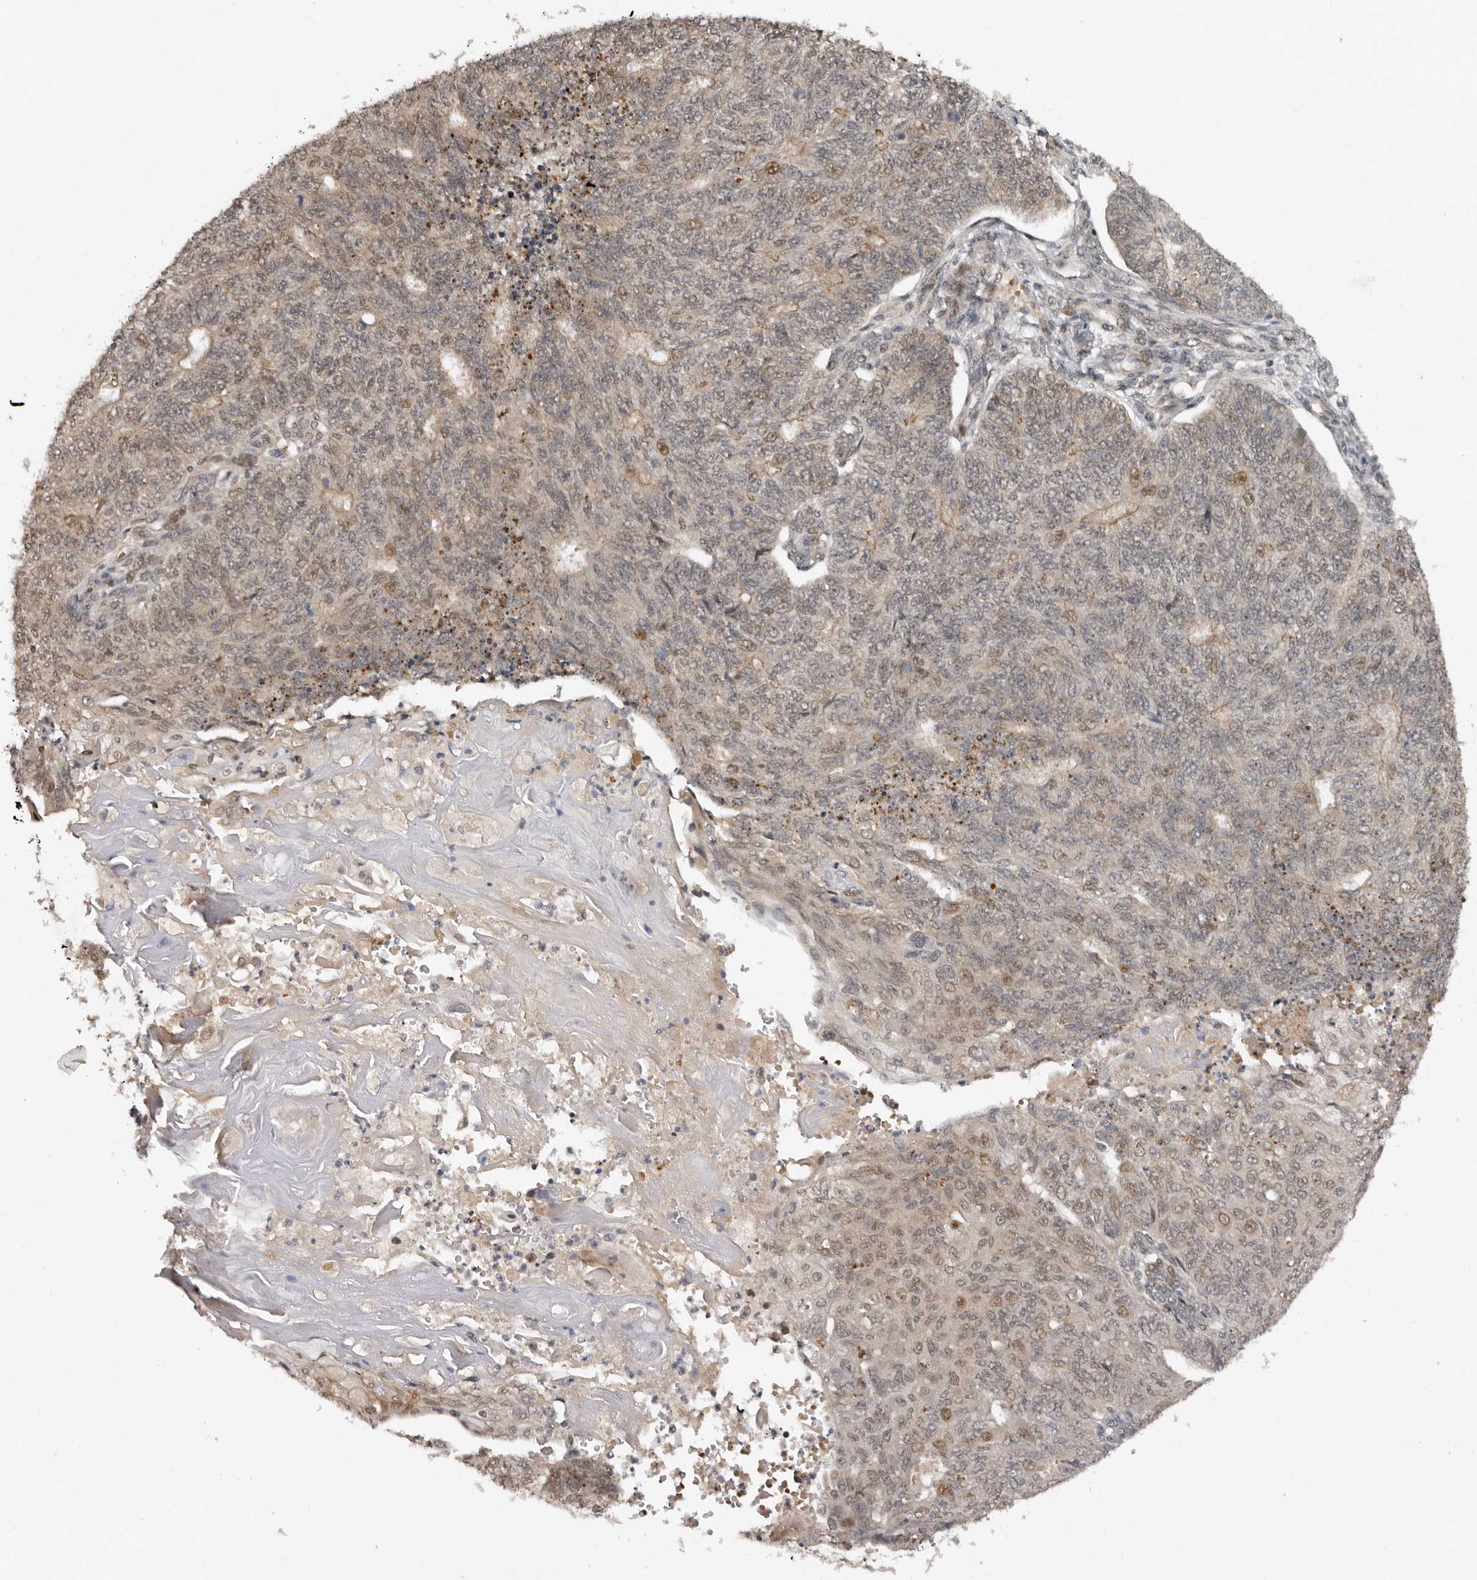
{"staining": {"intensity": "moderate", "quantity": "25%-75%", "location": "cytoplasmic/membranous,nuclear"}, "tissue": "endometrial cancer", "cell_type": "Tumor cells", "image_type": "cancer", "snomed": [{"axis": "morphology", "description": "Adenocarcinoma, NOS"}, {"axis": "topography", "description": "Endometrium"}], "caption": "Endometrial cancer (adenocarcinoma) was stained to show a protein in brown. There is medium levels of moderate cytoplasmic/membranous and nuclear expression in approximately 25%-75% of tumor cells. (Brightfield microscopy of DAB IHC at high magnification).", "gene": "ABL1", "patient": {"sex": "female", "age": 32}}